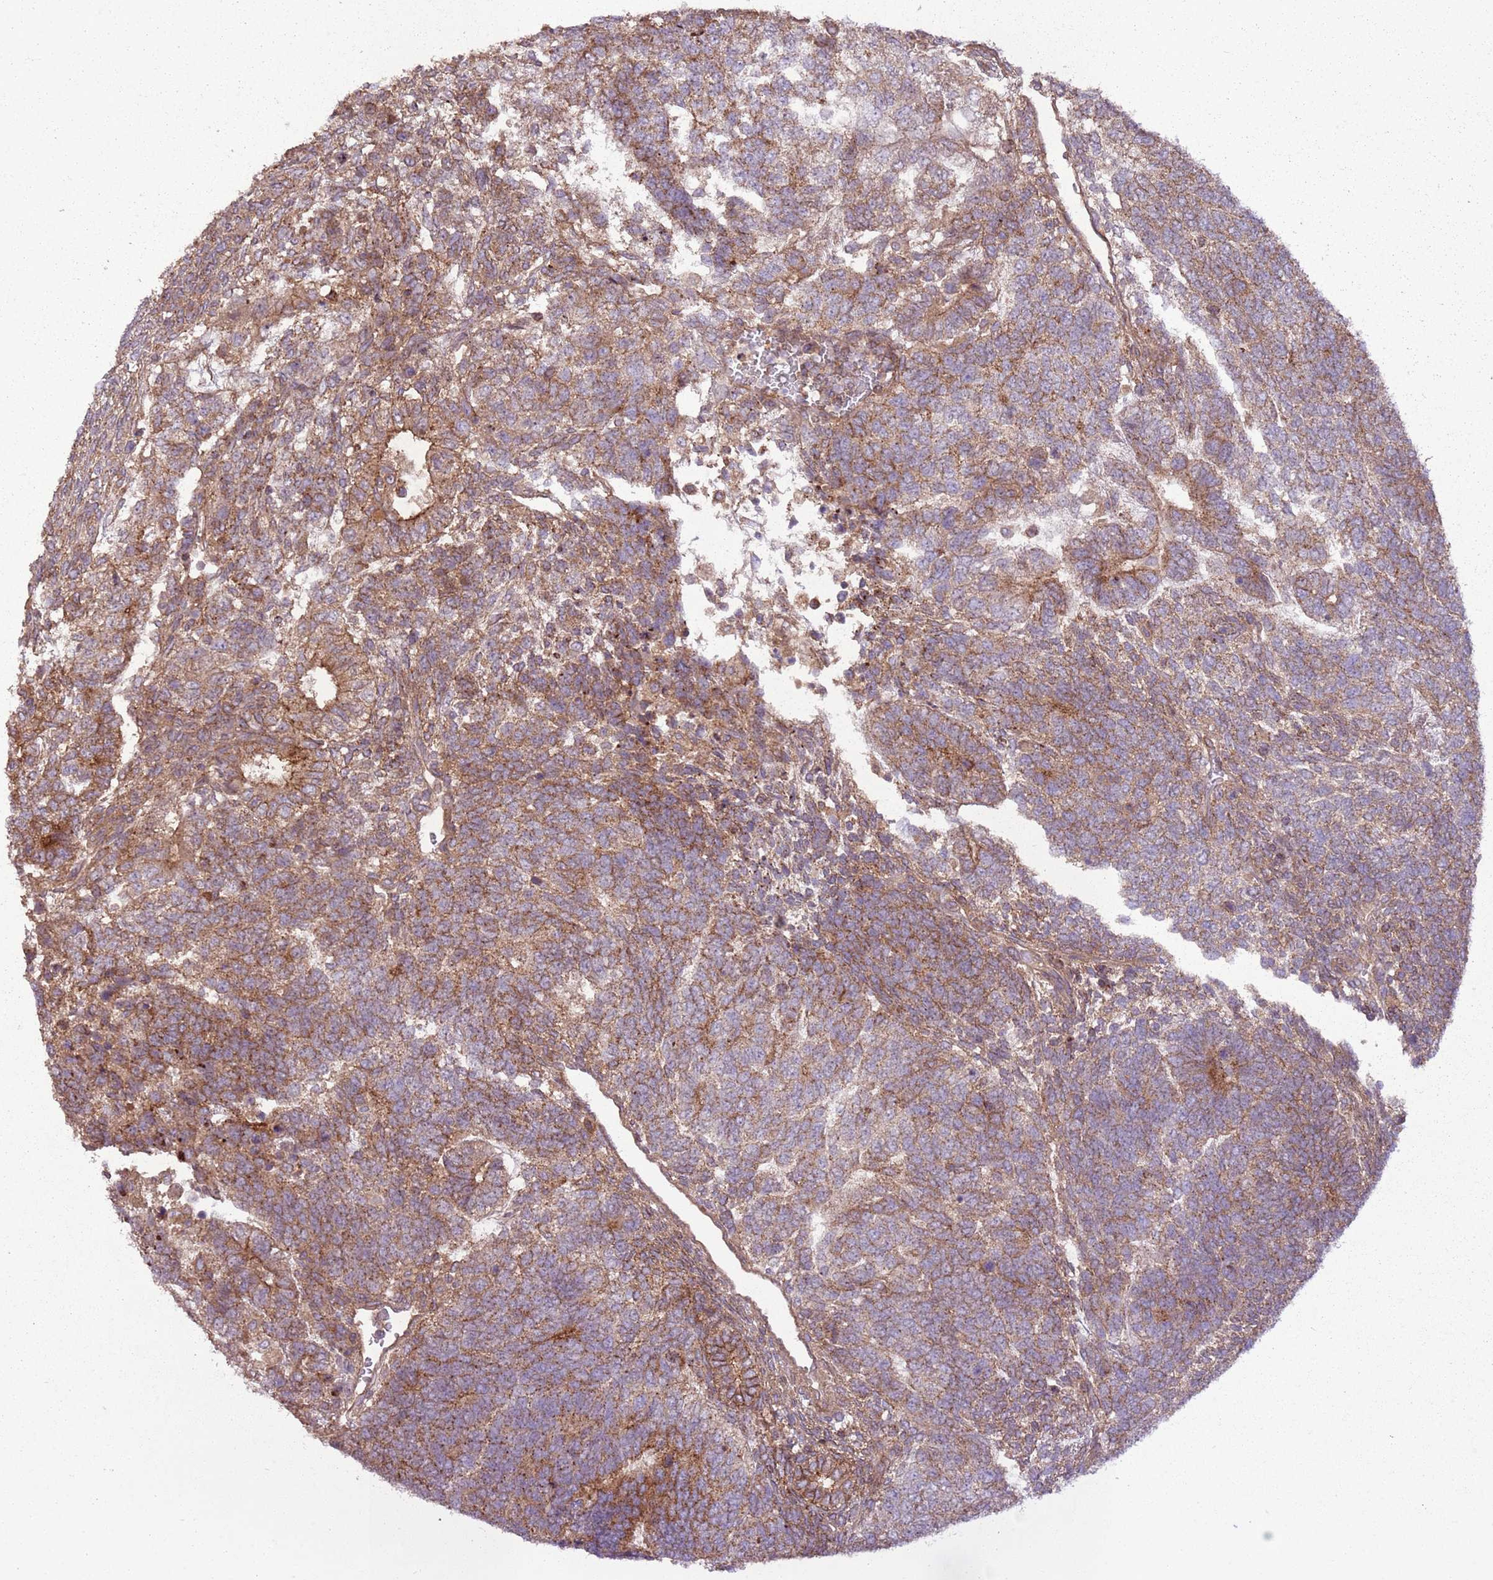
{"staining": {"intensity": "moderate", "quantity": ">75%", "location": "cytoplasmic/membranous"}, "tissue": "testis cancer", "cell_type": "Tumor cells", "image_type": "cancer", "snomed": [{"axis": "morphology", "description": "Carcinoma, Embryonal, NOS"}, {"axis": "topography", "description": "Testis"}], "caption": "Testis cancer tissue displays moderate cytoplasmic/membranous staining in about >75% of tumor cells", "gene": "ANKRD24", "patient": {"sex": "male", "age": 23}}